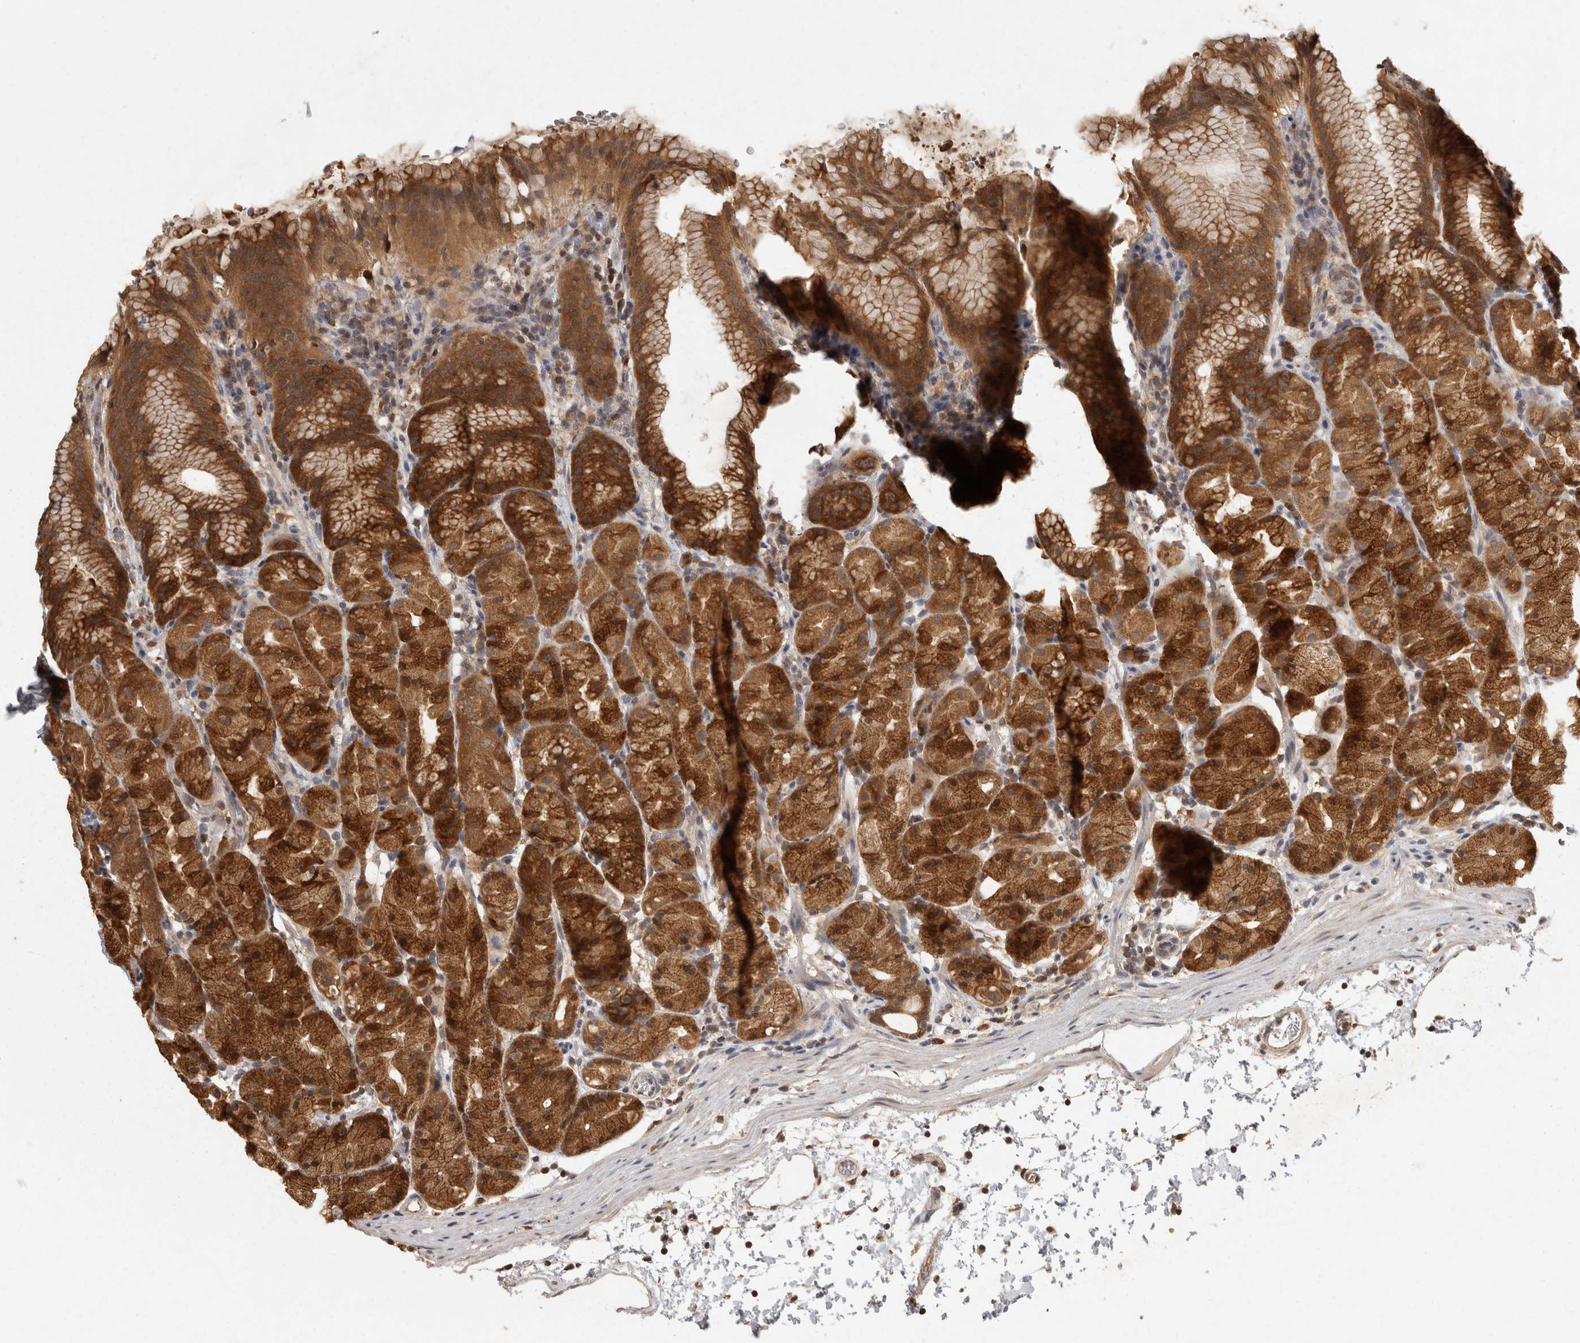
{"staining": {"intensity": "strong", "quantity": ">75%", "location": "cytoplasmic/membranous"}, "tissue": "stomach", "cell_type": "Glandular cells", "image_type": "normal", "snomed": [{"axis": "morphology", "description": "Normal tissue, NOS"}, {"axis": "topography", "description": "Stomach, upper"}], "caption": "An IHC image of unremarkable tissue is shown. Protein staining in brown shows strong cytoplasmic/membranous positivity in stomach within glandular cells. (Stains: DAB in brown, nuclei in blue, Microscopy: brightfield microscopy at high magnification).", "gene": "ACAT2", "patient": {"sex": "male", "age": 48}}